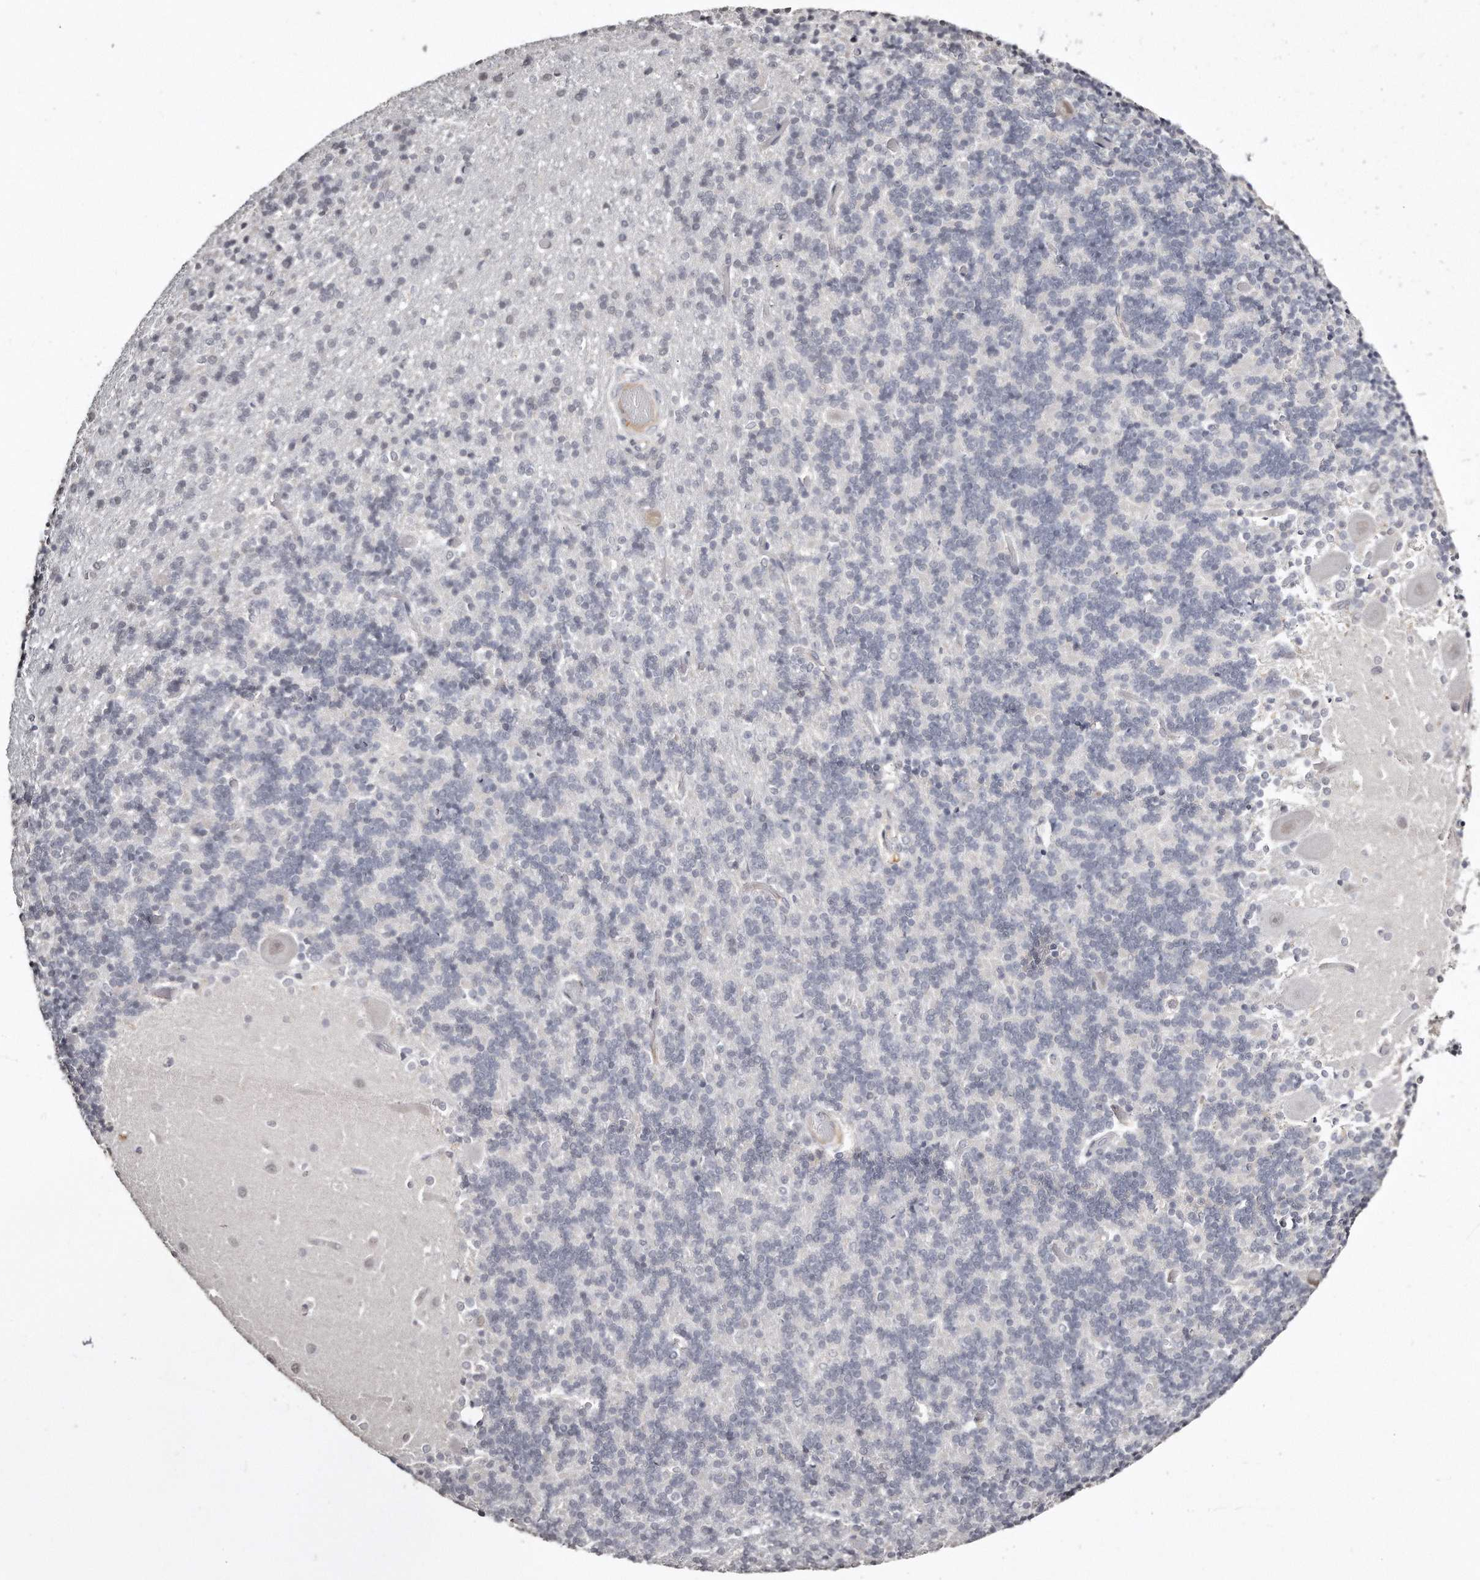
{"staining": {"intensity": "negative", "quantity": "none", "location": "none"}, "tissue": "cerebellum", "cell_type": "Cells in granular layer", "image_type": "normal", "snomed": [{"axis": "morphology", "description": "Normal tissue, NOS"}, {"axis": "topography", "description": "Cerebellum"}], "caption": "This is an immunohistochemistry photomicrograph of normal human cerebellum. There is no staining in cells in granular layer.", "gene": "ZYG11A", "patient": {"sex": "male", "age": 37}}